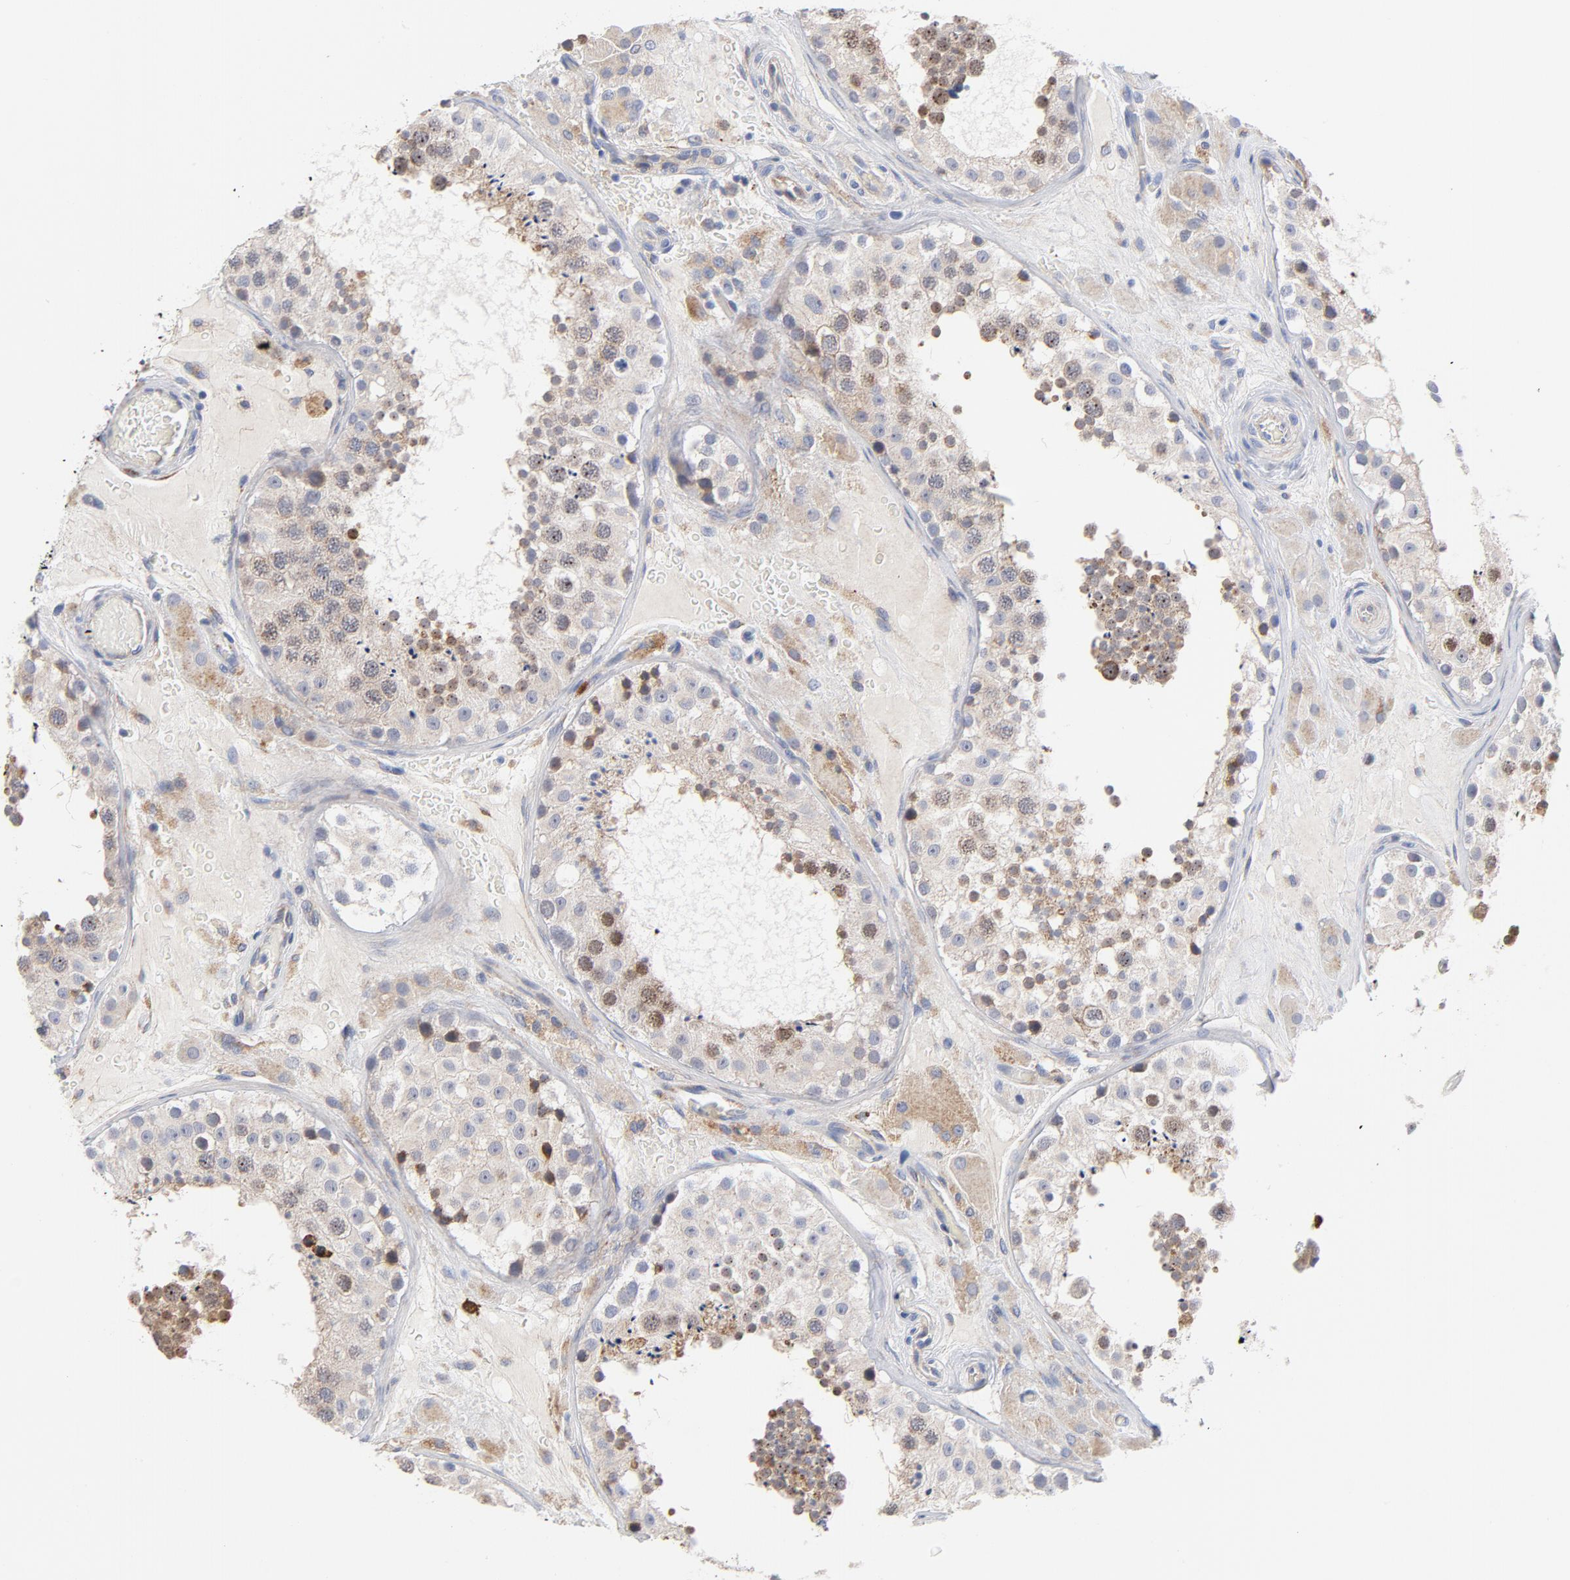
{"staining": {"intensity": "moderate", "quantity": "<25%", "location": "nuclear"}, "tissue": "testis", "cell_type": "Cells in seminiferous ducts", "image_type": "normal", "snomed": [{"axis": "morphology", "description": "Normal tissue, NOS"}, {"axis": "topography", "description": "Testis"}], "caption": "Immunohistochemical staining of unremarkable testis displays moderate nuclear protein staining in approximately <25% of cells in seminiferous ducts.", "gene": "RAPGEF3", "patient": {"sex": "male", "age": 26}}